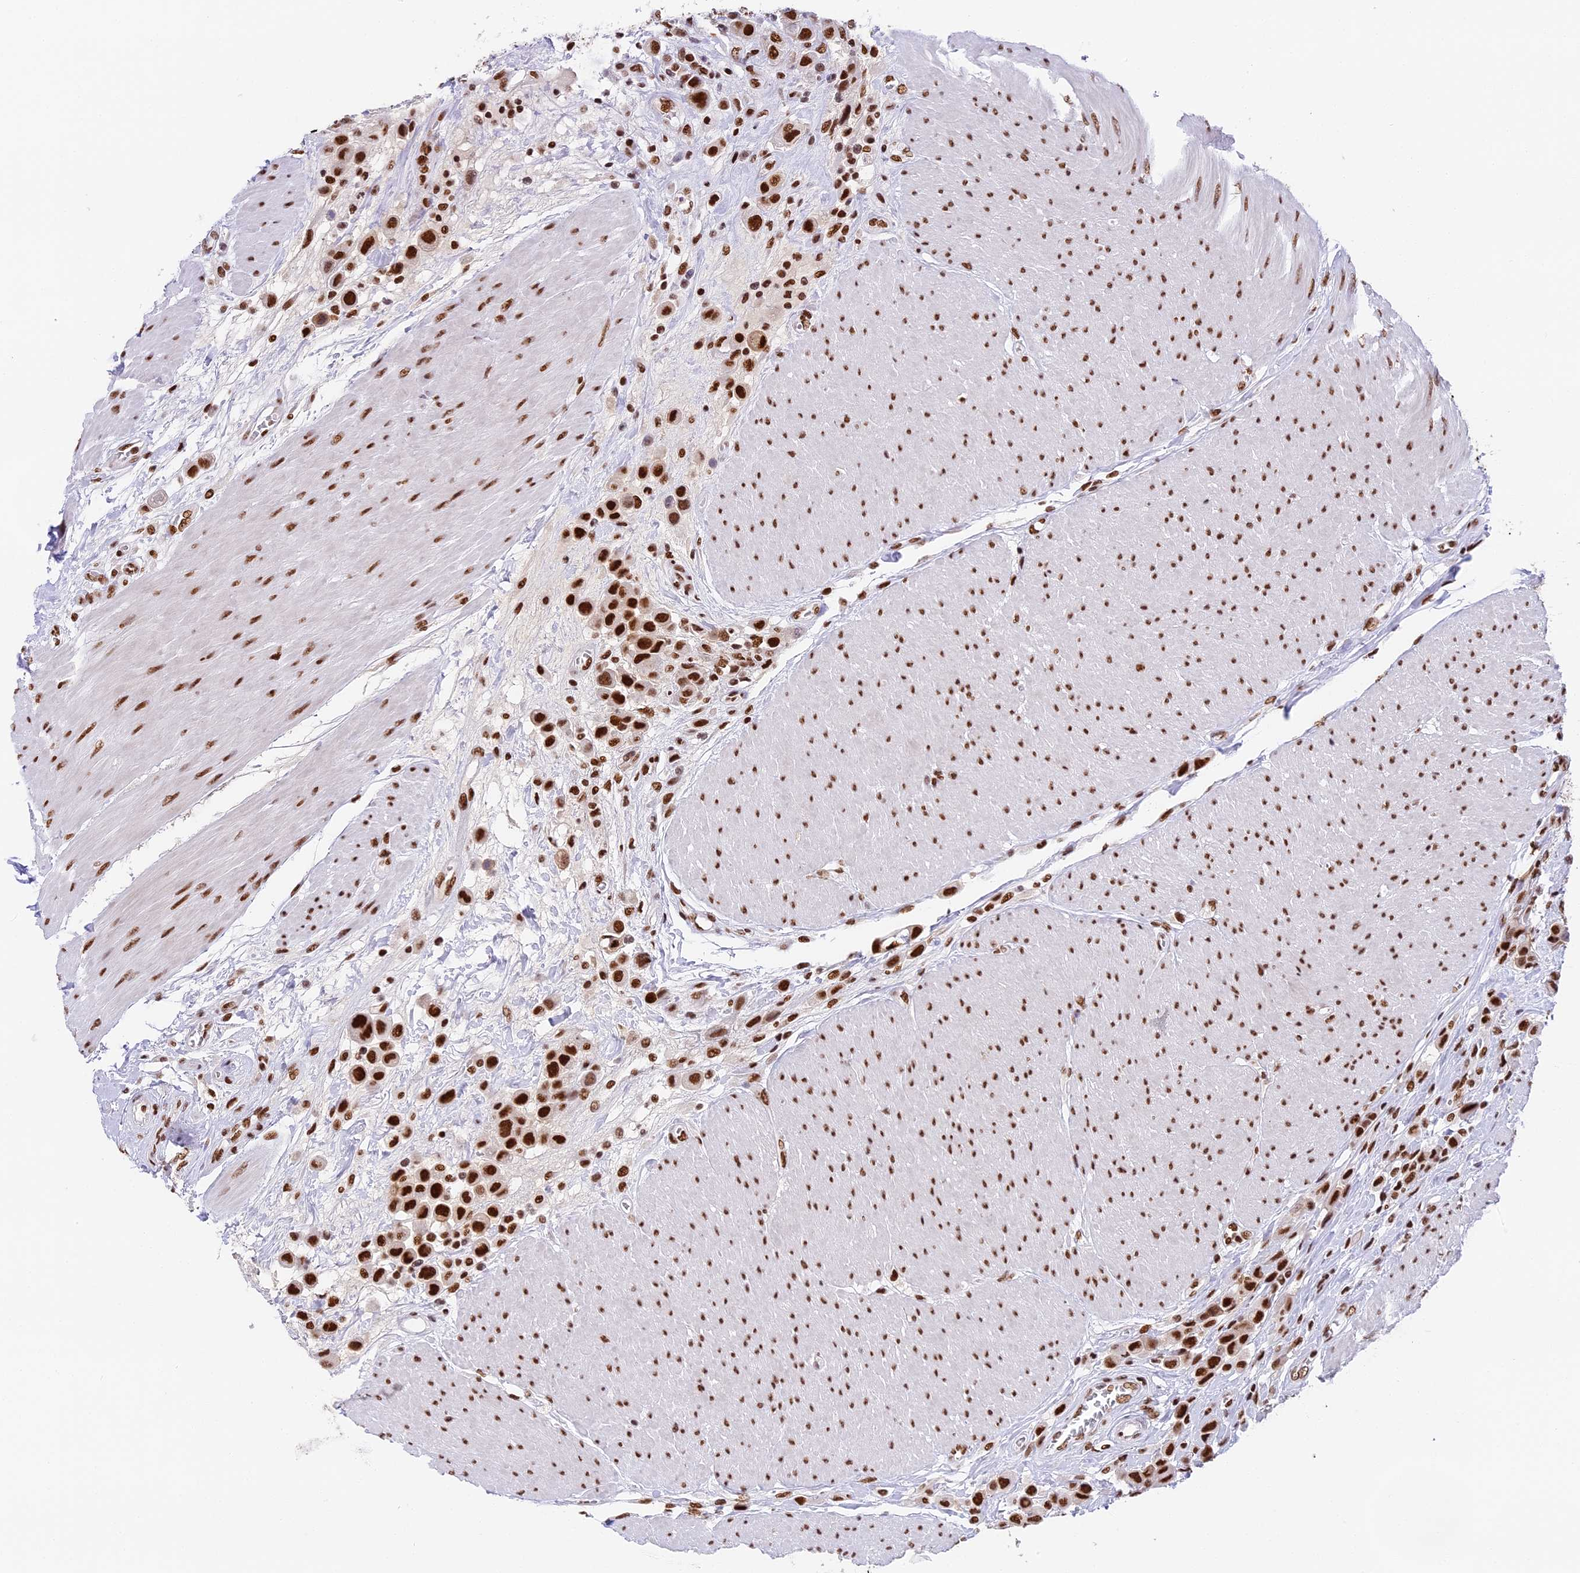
{"staining": {"intensity": "strong", "quantity": ">75%", "location": "nuclear"}, "tissue": "urothelial cancer", "cell_type": "Tumor cells", "image_type": "cancer", "snomed": [{"axis": "morphology", "description": "Urothelial carcinoma, High grade"}, {"axis": "topography", "description": "Urinary bladder"}], "caption": "This micrograph shows high-grade urothelial carcinoma stained with IHC to label a protein in brown. The nuclear of tumor cells show strong positivity for the protein. Nuclei are counter-stained blue.", "gene": "SBNO1", "patient": {"sex": "male", "age": 50}}